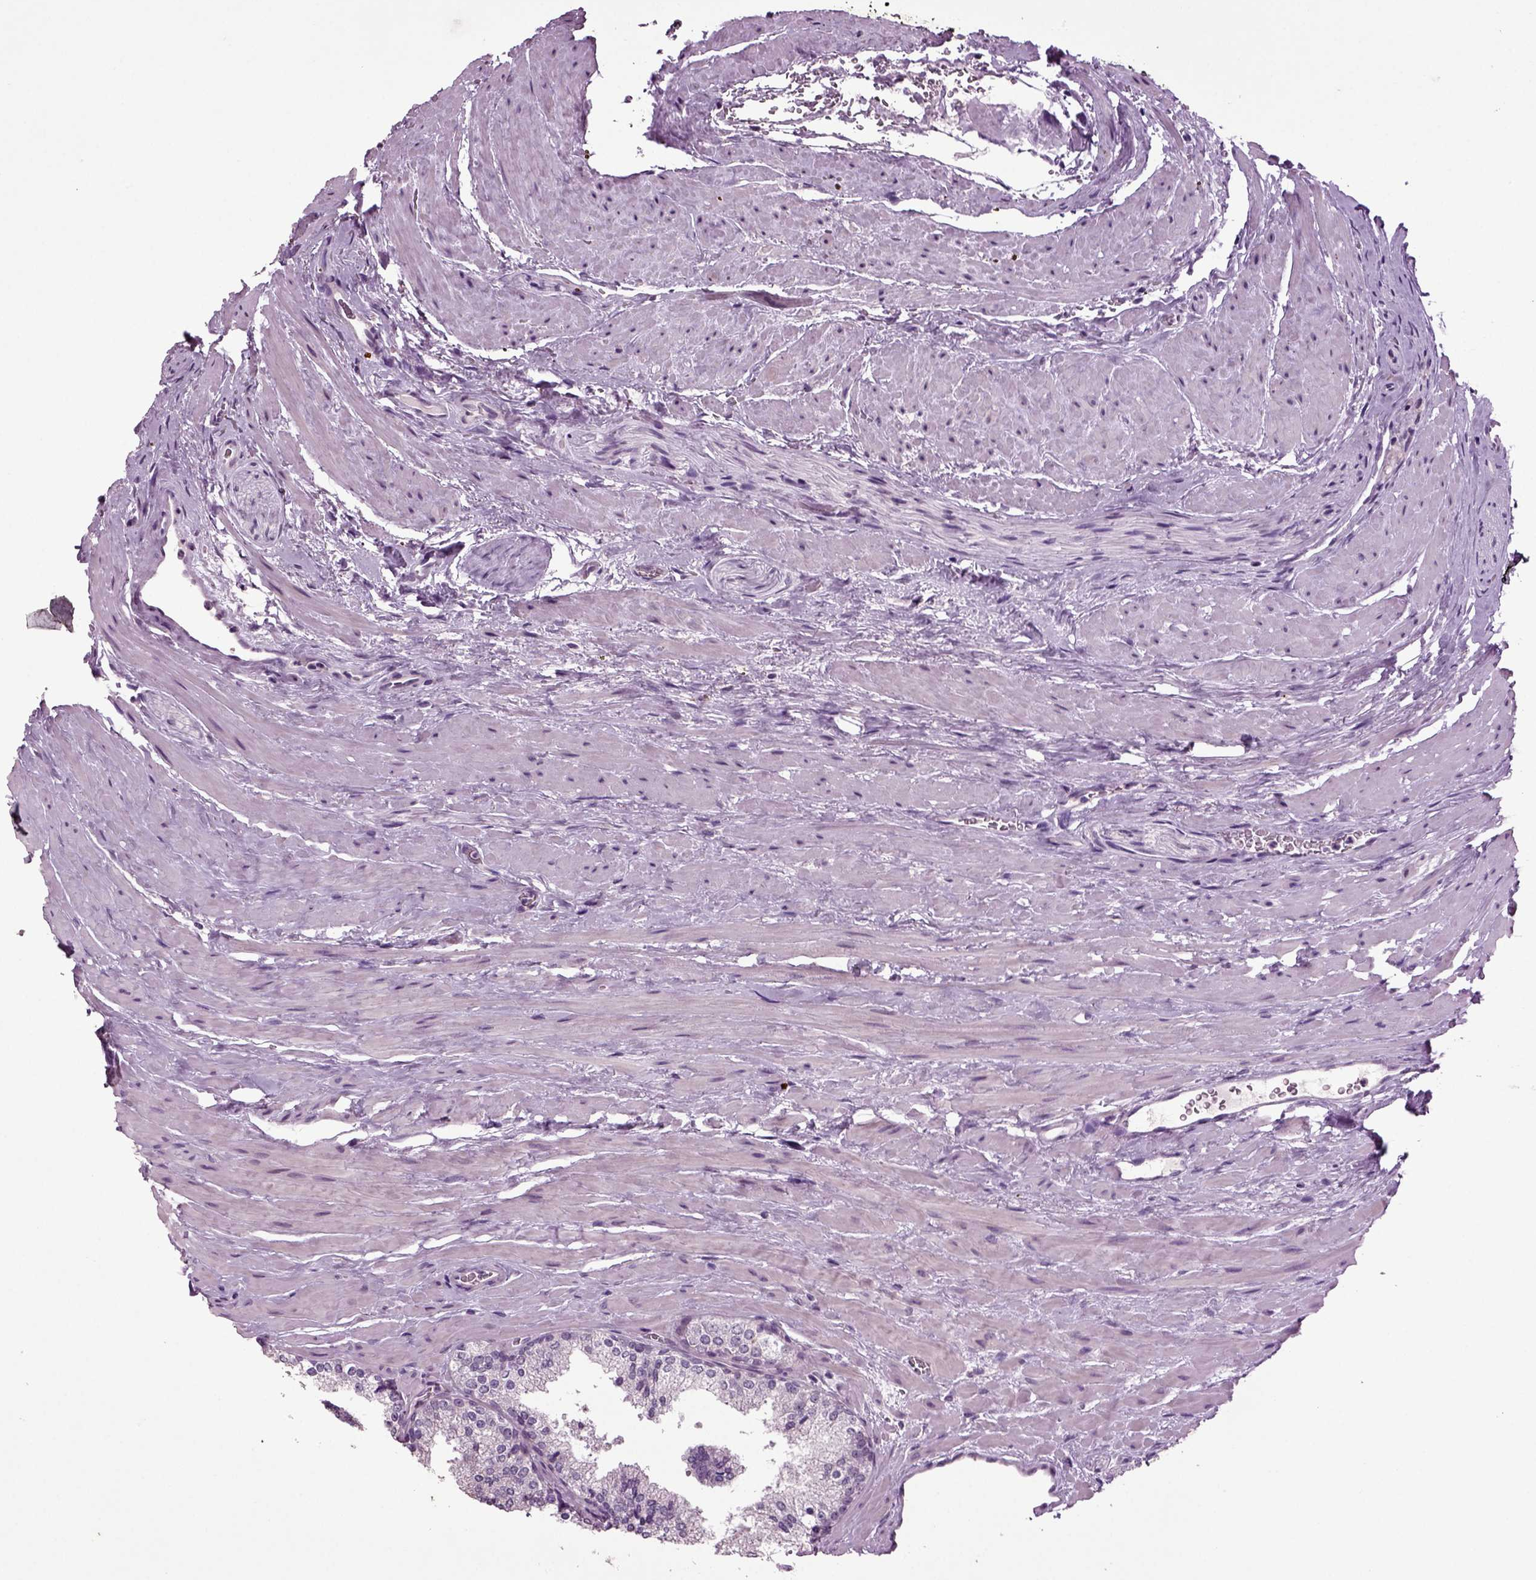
{"staining": {"intensity": "negative", "quantity": "none", "location": "none"}, "tissue": "prostate cancer", "cell_type": "Tumor cells", "image_type": "cancer", "snomed": [{"axis": "morphology", "description": "Adenocarcinoma, NOS"}, {"axis": "morphology", "description": "Adenocarcinoma, High grade"}, {"axis": "topography", "description": "Prostate"}], "caption": "This is an immunohistochemistry (IHC) micrograph of human prostate cancer. There is no staining in tumor cells.", "gene": "SLC17A6", "patient": {"sex": "male", "age": 62}}